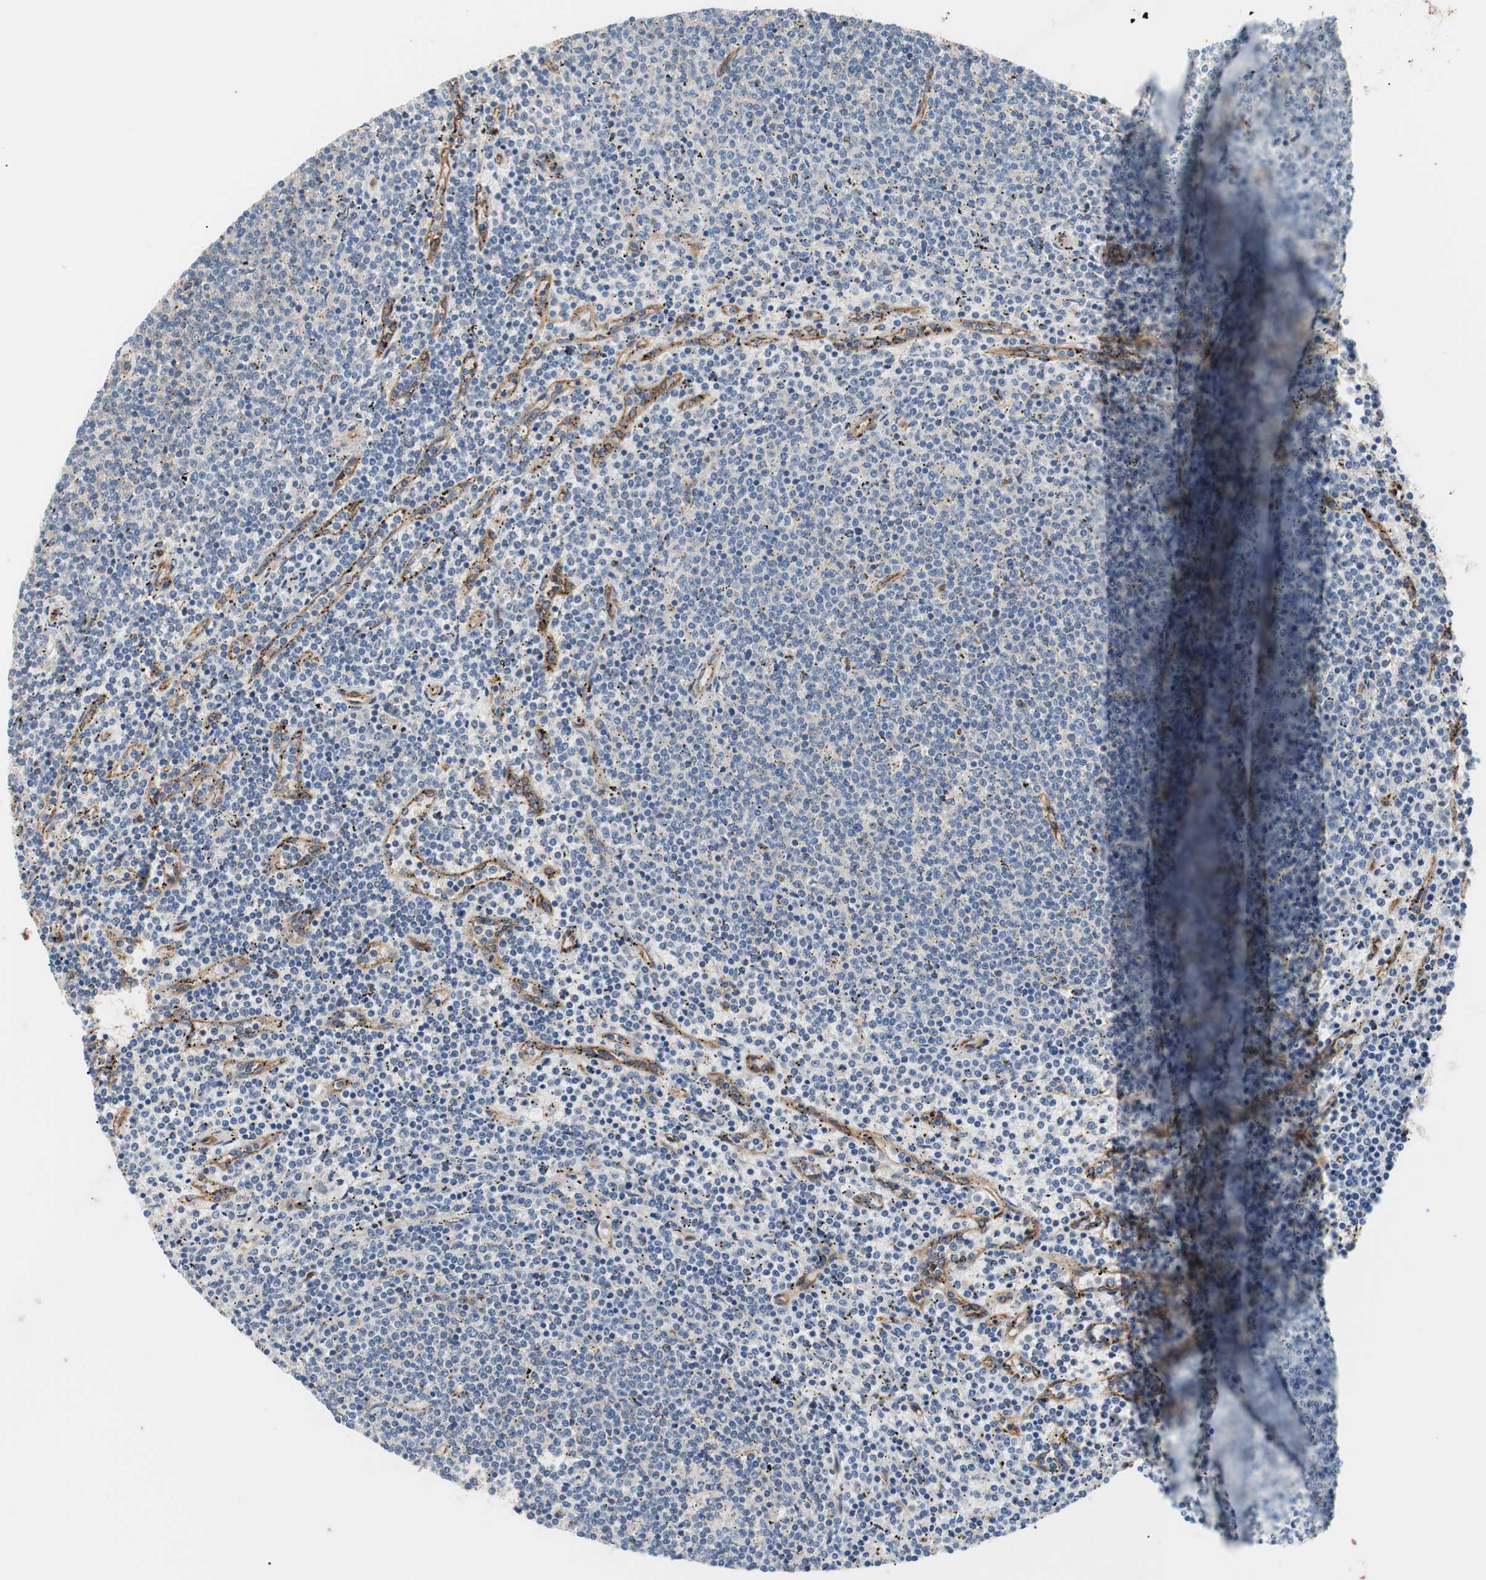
{"staining": {"intensity": "negative", "quantity": "none", "location": "none"}, "tissue": "lymphoma", "cell_type": "Tumor cells", "image_type": "cancer", "snomed": [{"axis": "morphology", "description": "Malignant lymphoma, non-Hodgkin's type, Low grade"}, {"axis": "topography", "description": "Spleen"}], "caption": "Human lymphoma stained for a protein using immunohistochemistry demonstrates no positivity in tumor cells.", "gene": "SPINT1", "patient": {"sex": "female", "age": 50}}